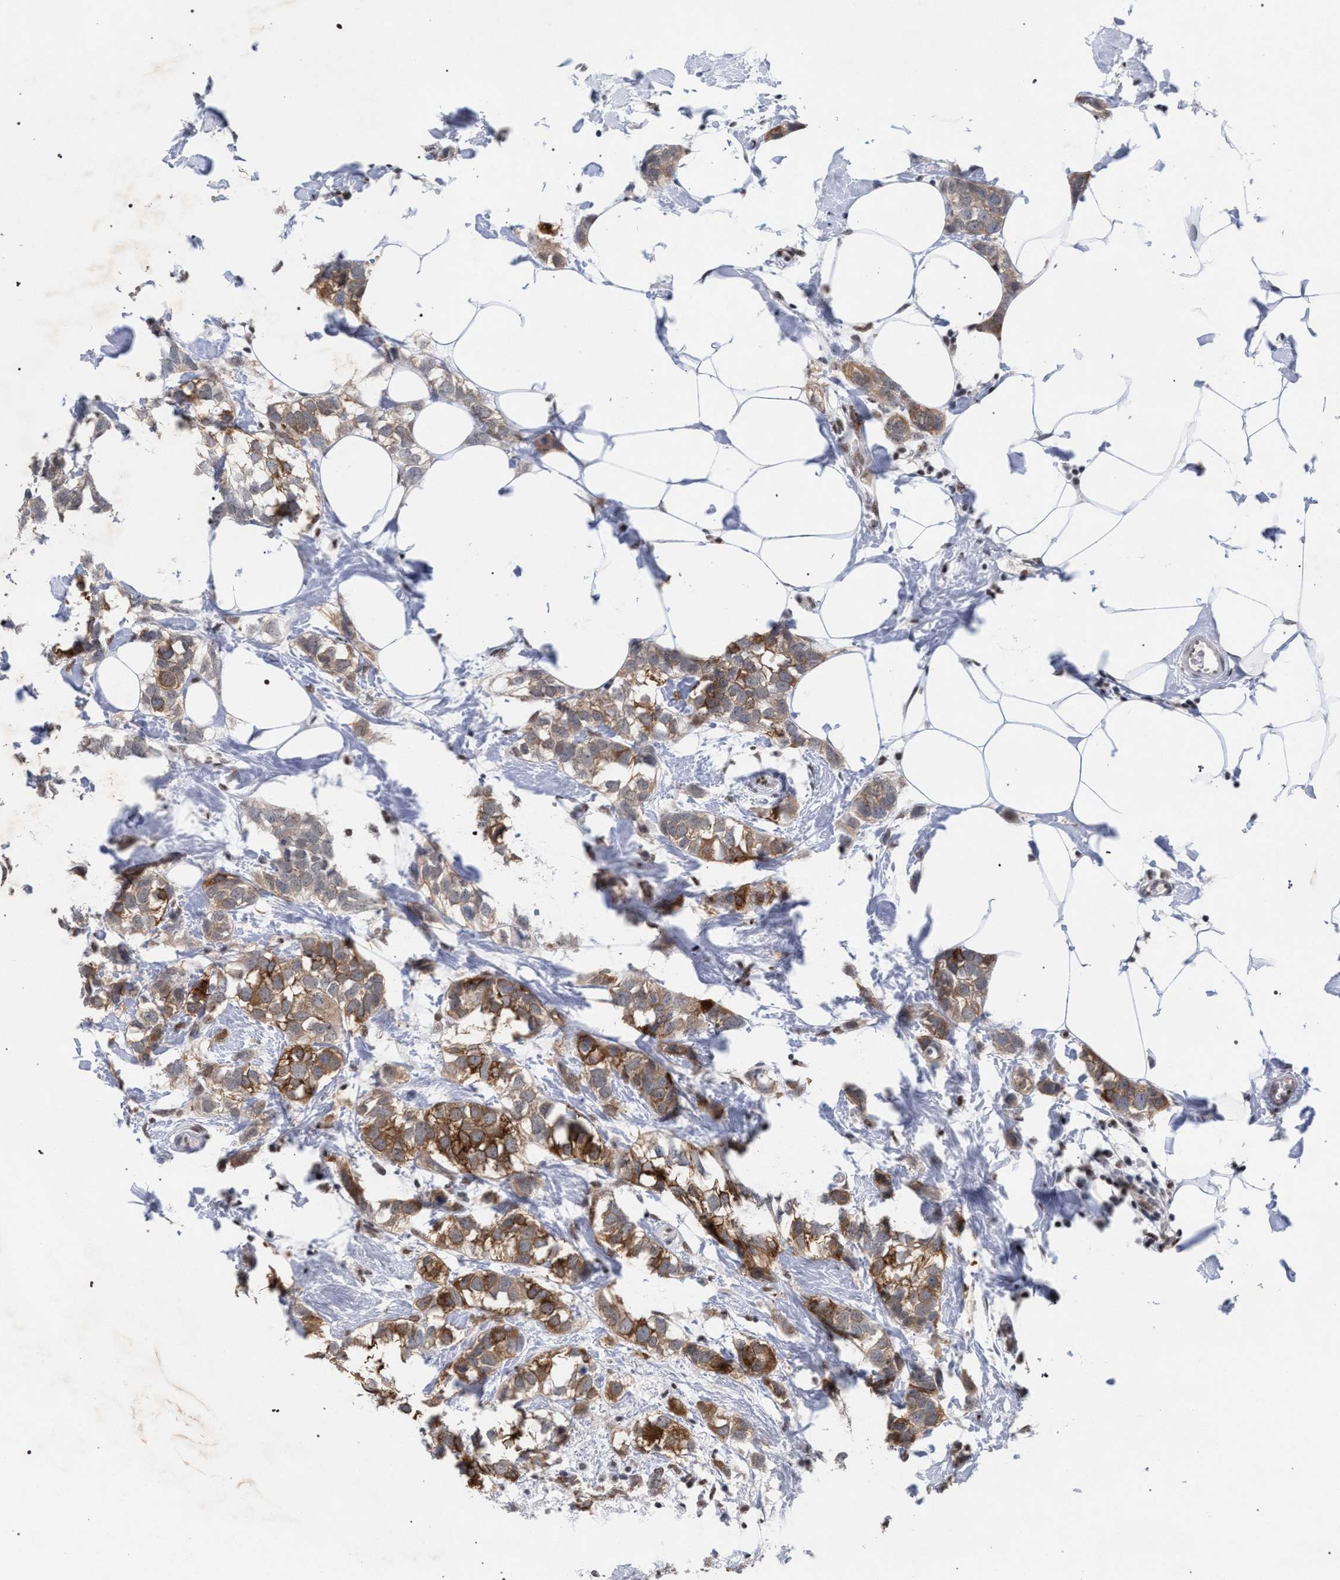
{"staining": {"intensity": "moderate", "quantity": ">75%", "location": "cytoplasmic/membranous"}, "tissue": "breast cancer", "cell_type": "Tumor cells", "image_type": "cancer", "snomed": [{"axis": "morphology", "description": "Normal tissue, NOS"}, {"axis": "morphology", "description": "Duct carcinoma"}, {"axis": "topography", "description": "Breast"}], "caption": "Immunohistochemistry photomicrograph of human breast cancer (infiltrating ductal carcinoma) stained for a protein (brown), which demonstrates medium levels of moderate cytoplasmic/membranous staining in approximately >75% of tumor cells.", "gene": "SCAF4", "patient": {"sex": "female", "age": 50}}